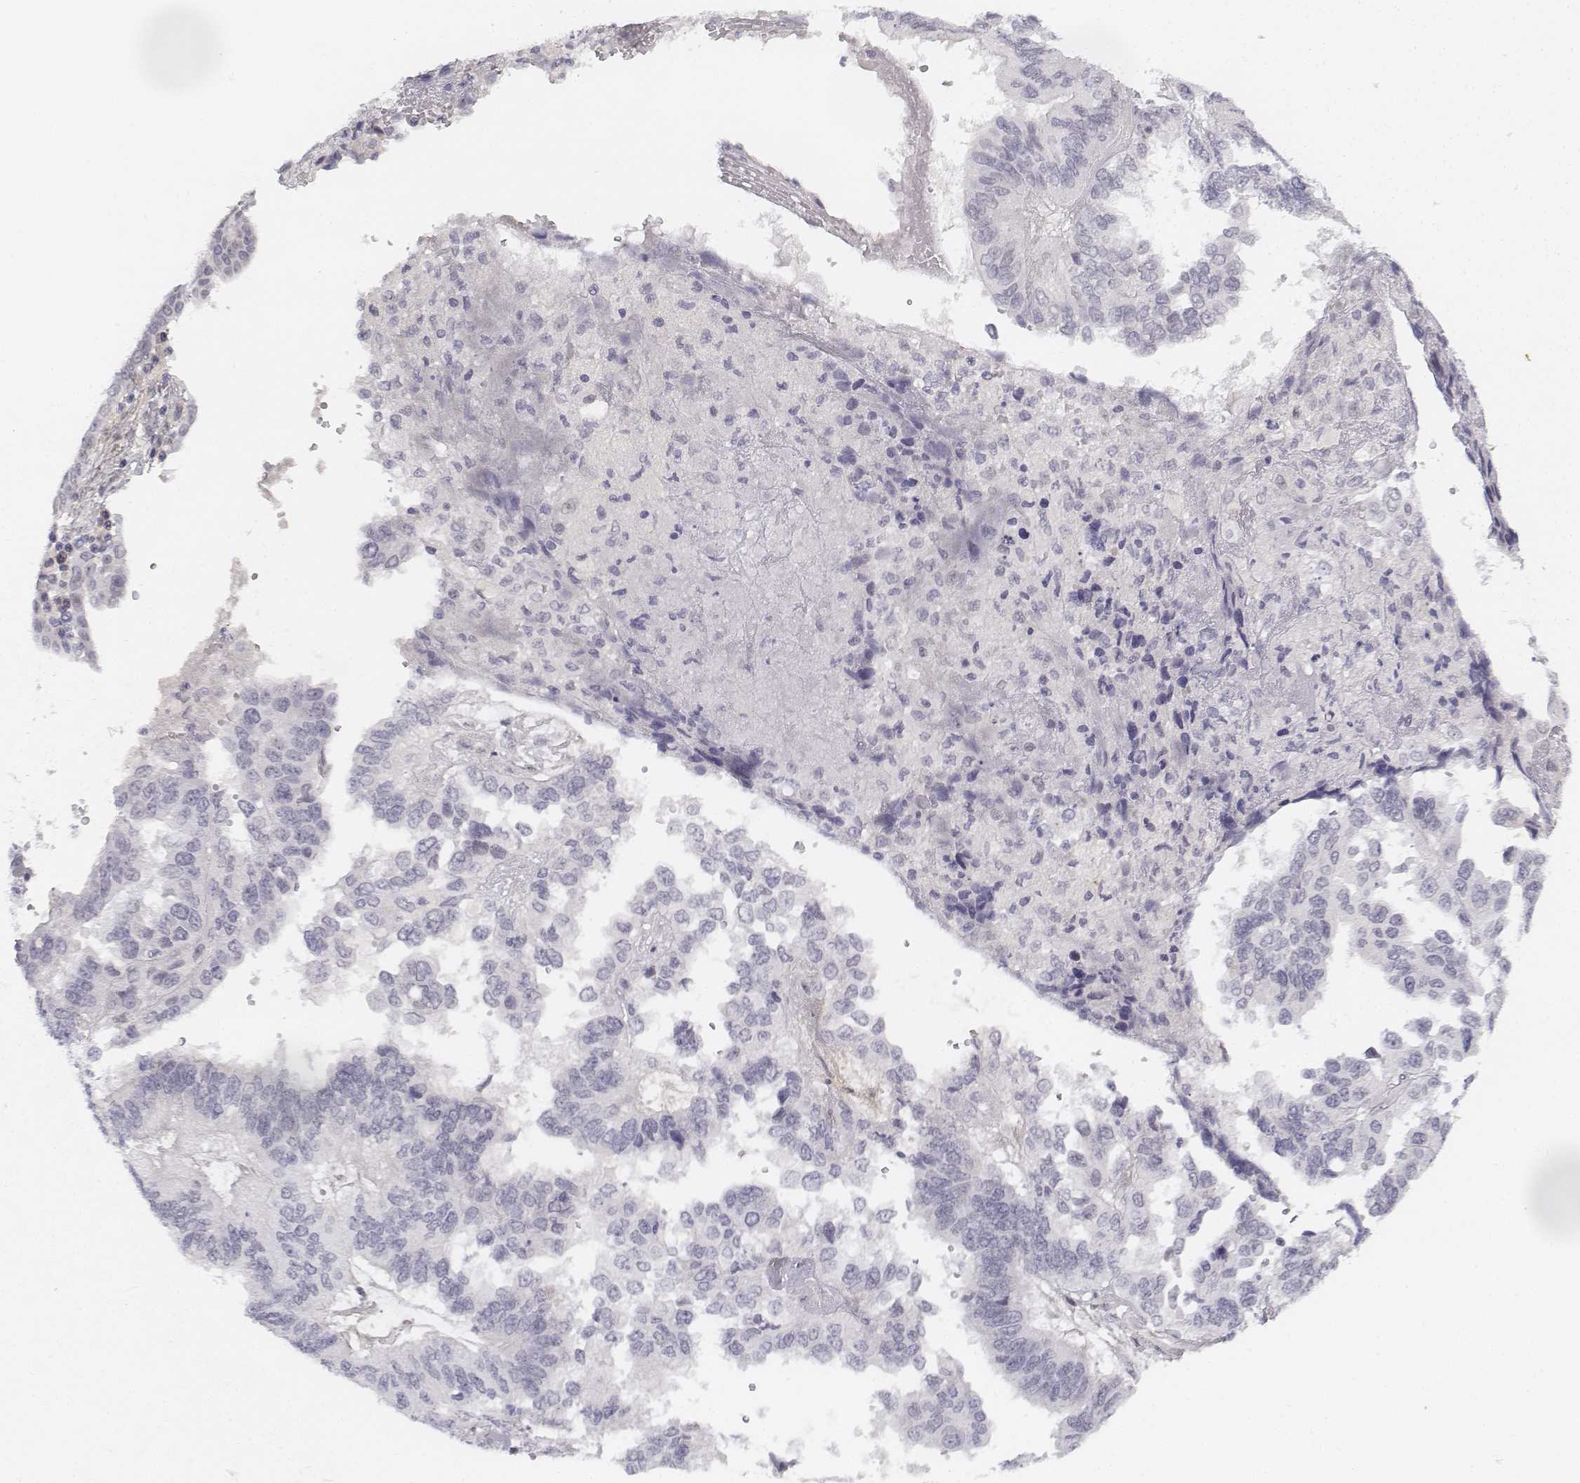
{"staining": {"intensity": "negative", "quantity": "none", "location": "none"}, "tissue": "ovarian cancer", "cell_type": "Tumor cells", "image_type": "cancer", "snomed": [{"axis": "morphology", "description": "Cystadenocarcinoma, serous, NOS"}, {"axis": "topography", "description": "Ovary"}], "caption": "This is a histopathology image of immunohistochemistry staining of serous cystadenocarcinoma (ovarian), which shows no positivity in tumor cells.", "gene": "KRT84", "patient": {"sex": "female", "age": 79}}